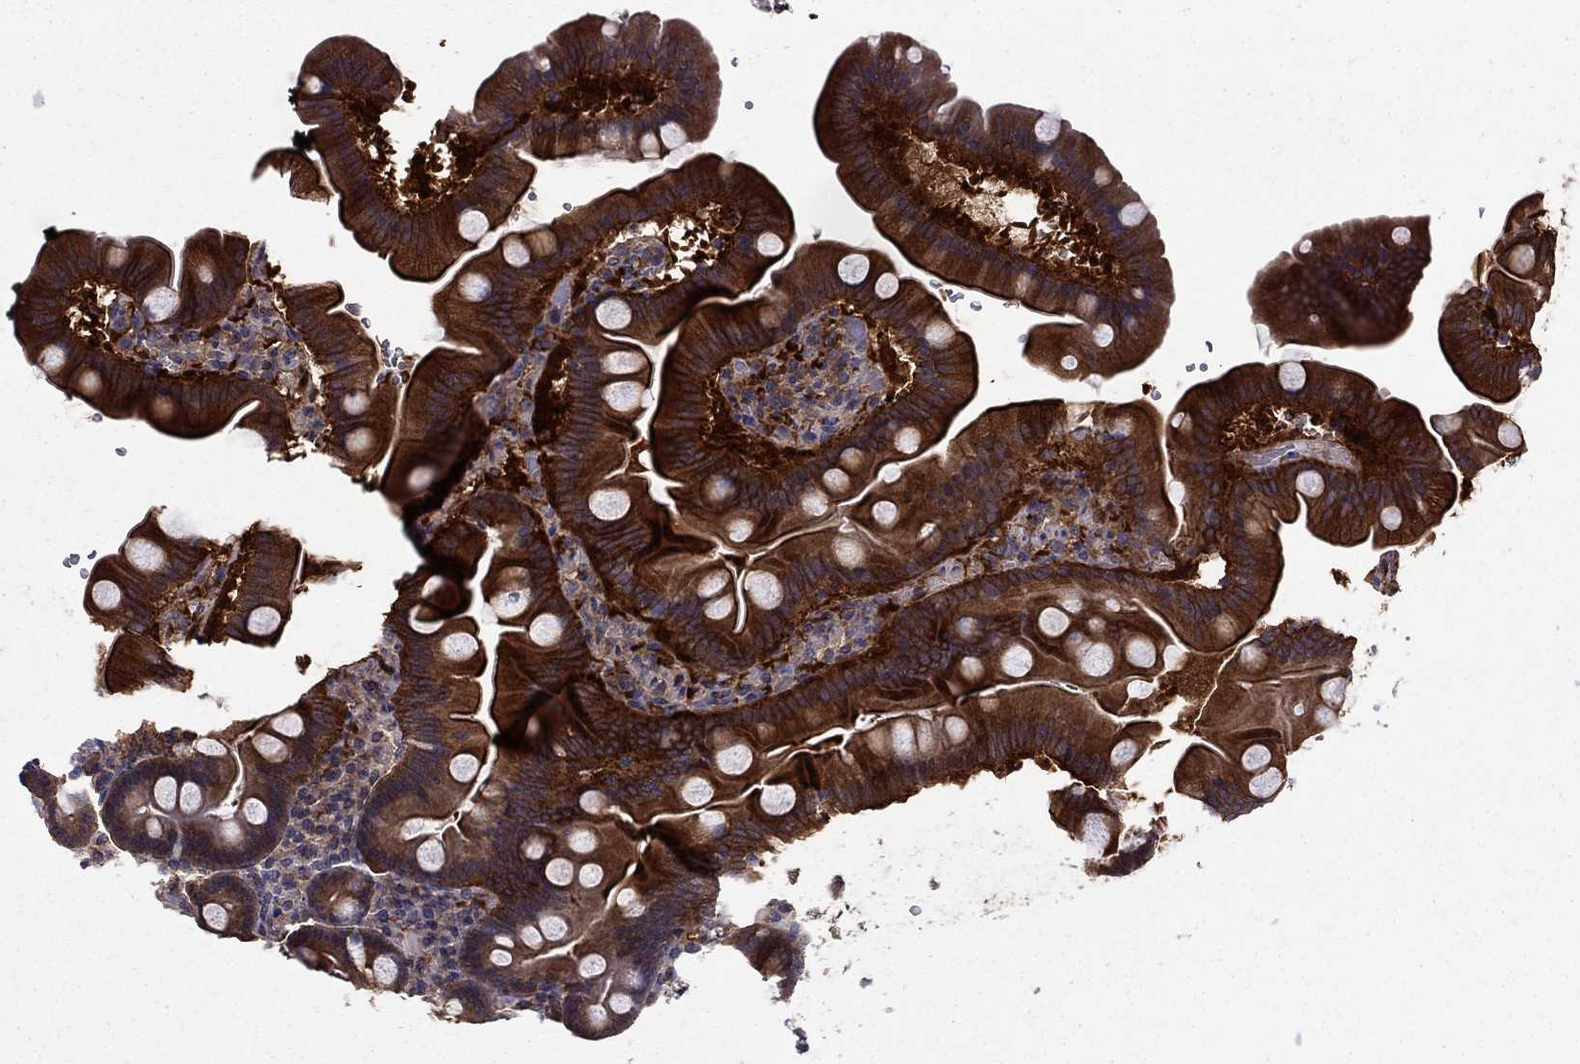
{"staining": {"intensity": "strong", "quantity": ">75%", "location": "cytoplasmic/membranous"}, "tissue": "duodenum", "cell_type": "Glandular cells", "image_type": "normal", "snomed": [{"axis": "morphology", "description": "Normal tissue, NOS"}, {"axis": "topography", "description": "Duodenum"}], "caption": "The micrograph shows staining of unremarkable duodenum, revealing strong cytoplasmic/membranous protein staining (brown color) within glandular cells. (IHC, brightfield microscopy, high magnification).", "gene": "SHMT1", "patient": {"sex": "male", "age": 59}}